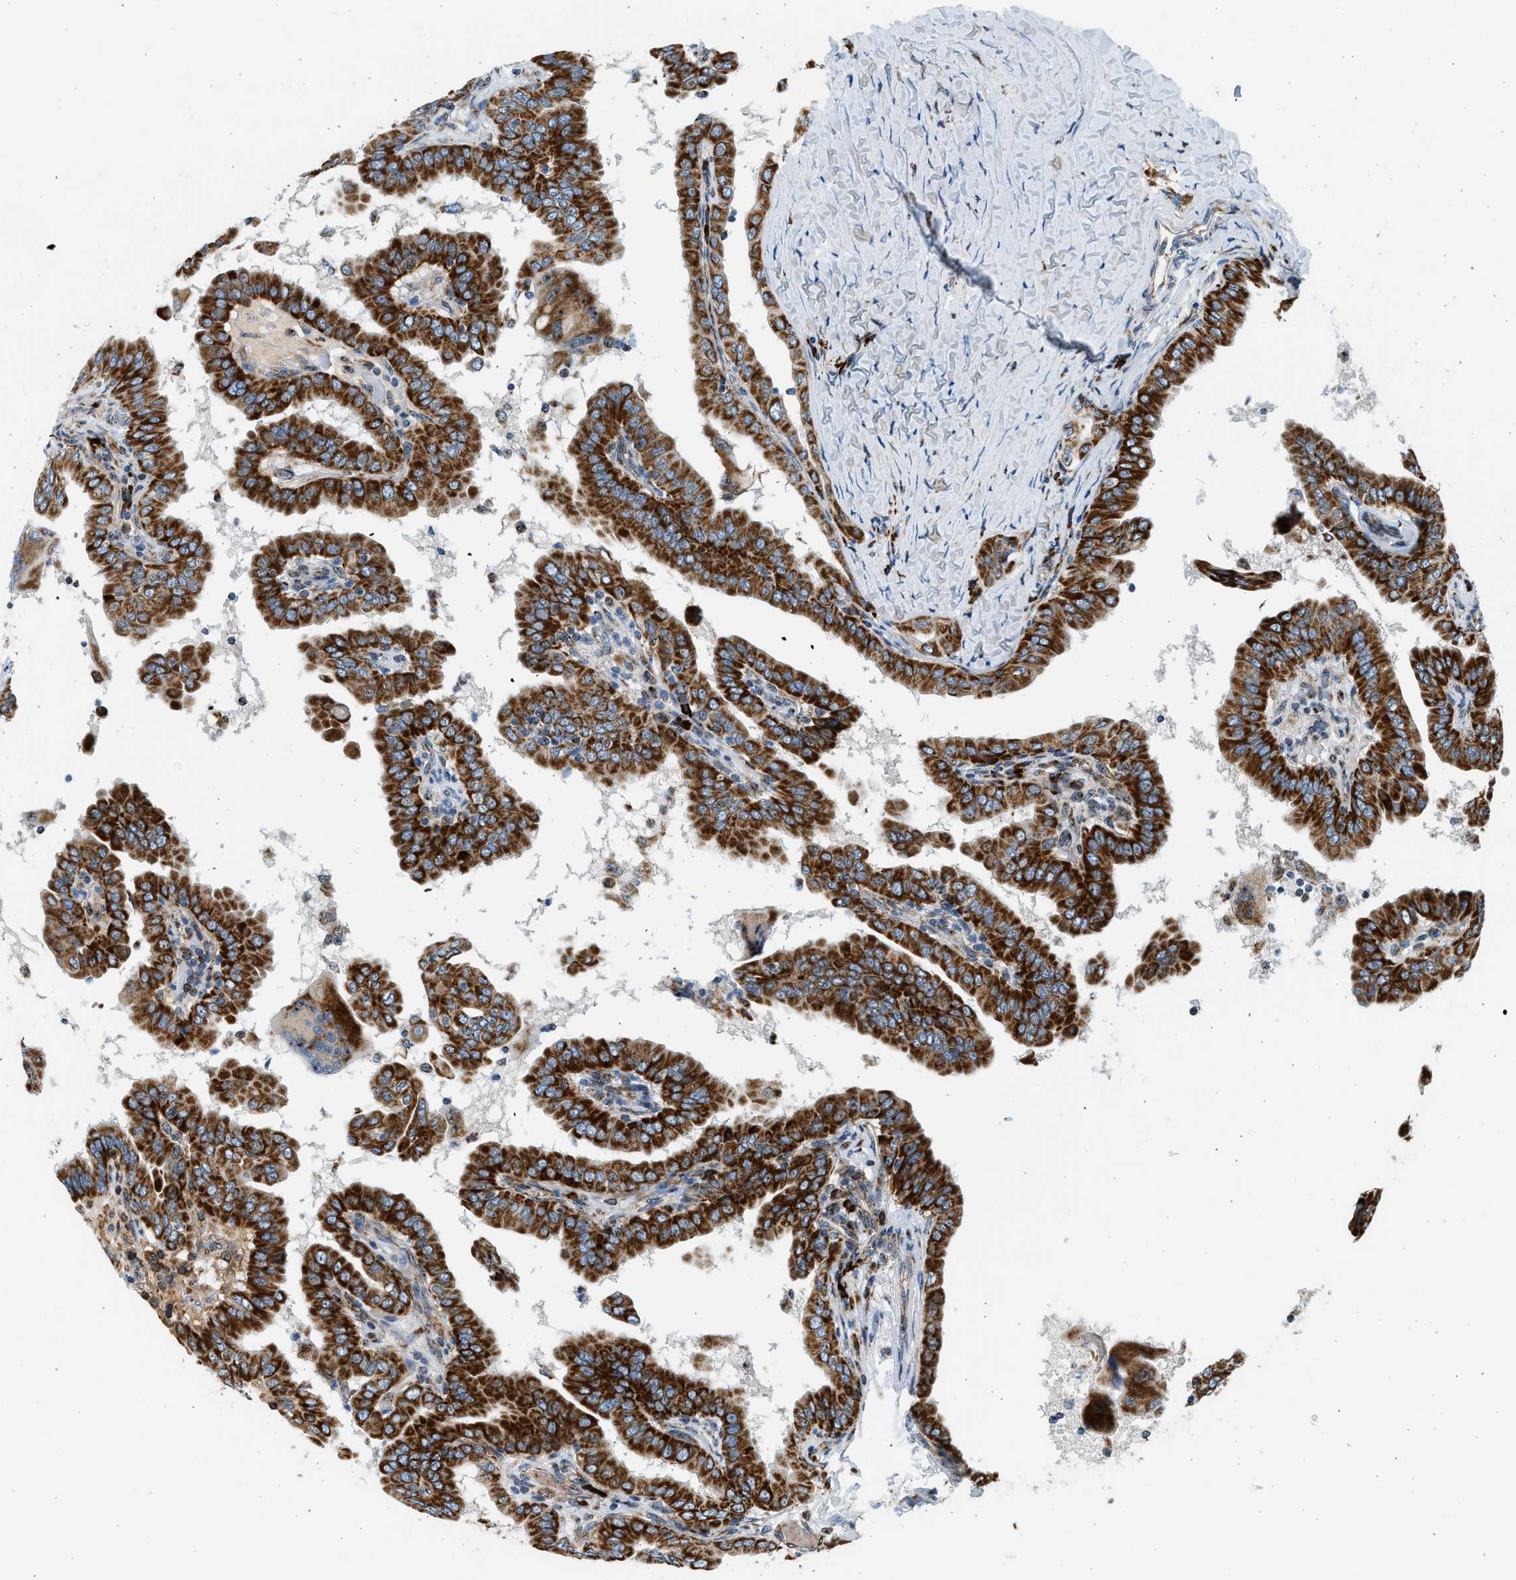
{"staining": {"intensity": "strong", "quantity": ">75%", "location": "cytoplasmic/membranous"}, "tissue": "thyroid cancer", "cell_type": "Tumor cells", "image_type": "cancer", "snomed": [{"axis": "morphology", "description": "Papillary adenocarcinoma, NOS"}, {"axis": "topography", "description": "Thyroid gland"}], "caption": "Approximately >75% of tumor cells in papillary adenocarcinoma (thyroid) show strong cytoplasmic/membranous protein positivity as visualized by brown immunohistochemical staining.", "gene": "KCNMB3", "patient": {"sex": "male", "age": 33}}